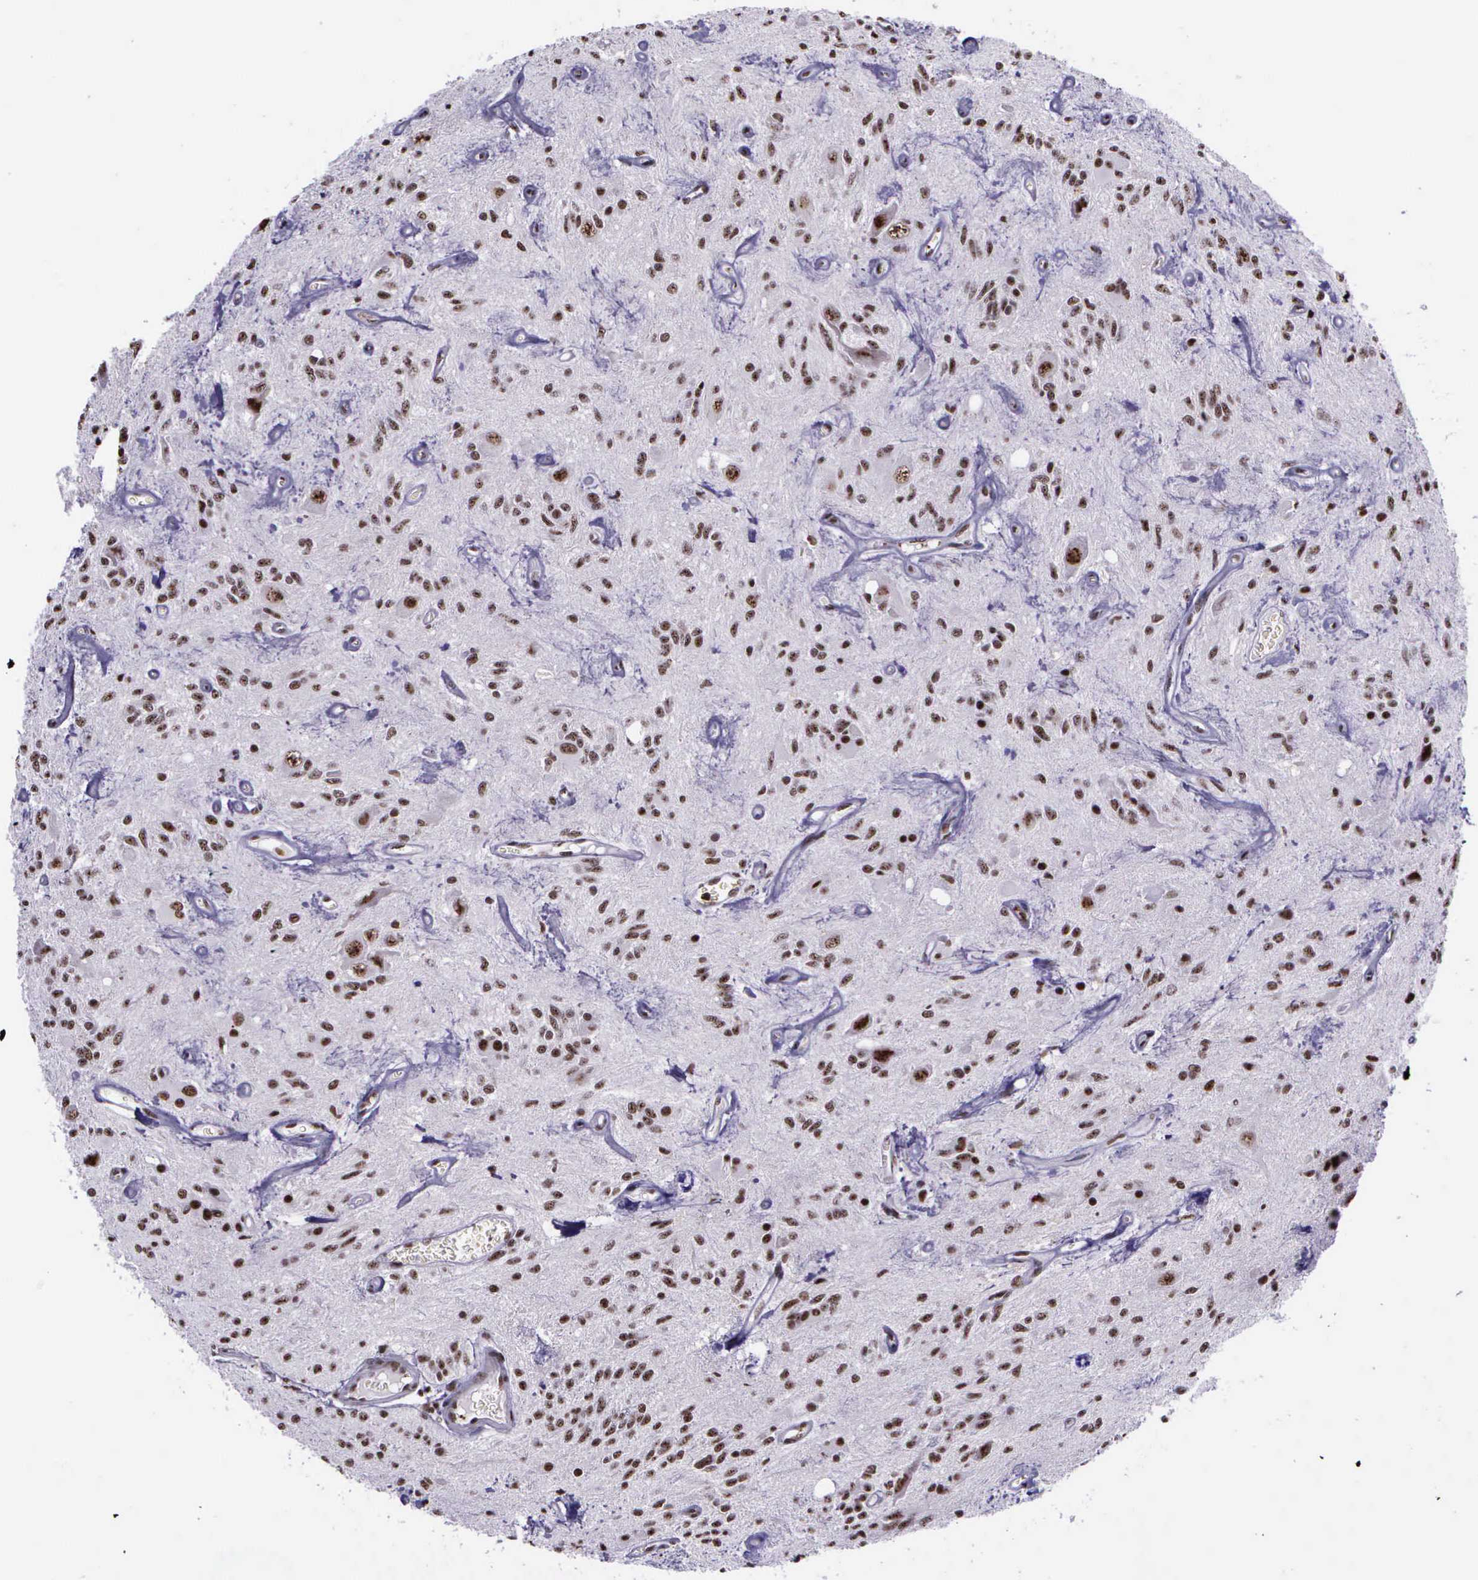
{"staining": {"intensity": "moderate", "quantity": ">75%", "location": "nuclear"}, "tissue": "glioma", "cell_type": "Tumor cells", "image_type": "cancer", "snomed": [{"axis": "morphology", "description": "Glioma, malignant, Low grade"}, {"axis": "topography", "description": "Brain"}], "caption": "The histopathology image demonstrates immunohistochemical staining of glioma. There is moderate nuclear staining is appreciated in about >75% of tumor cells.", "gene": "FAM47A", "patient": {"sex": "female", "age": 15}}